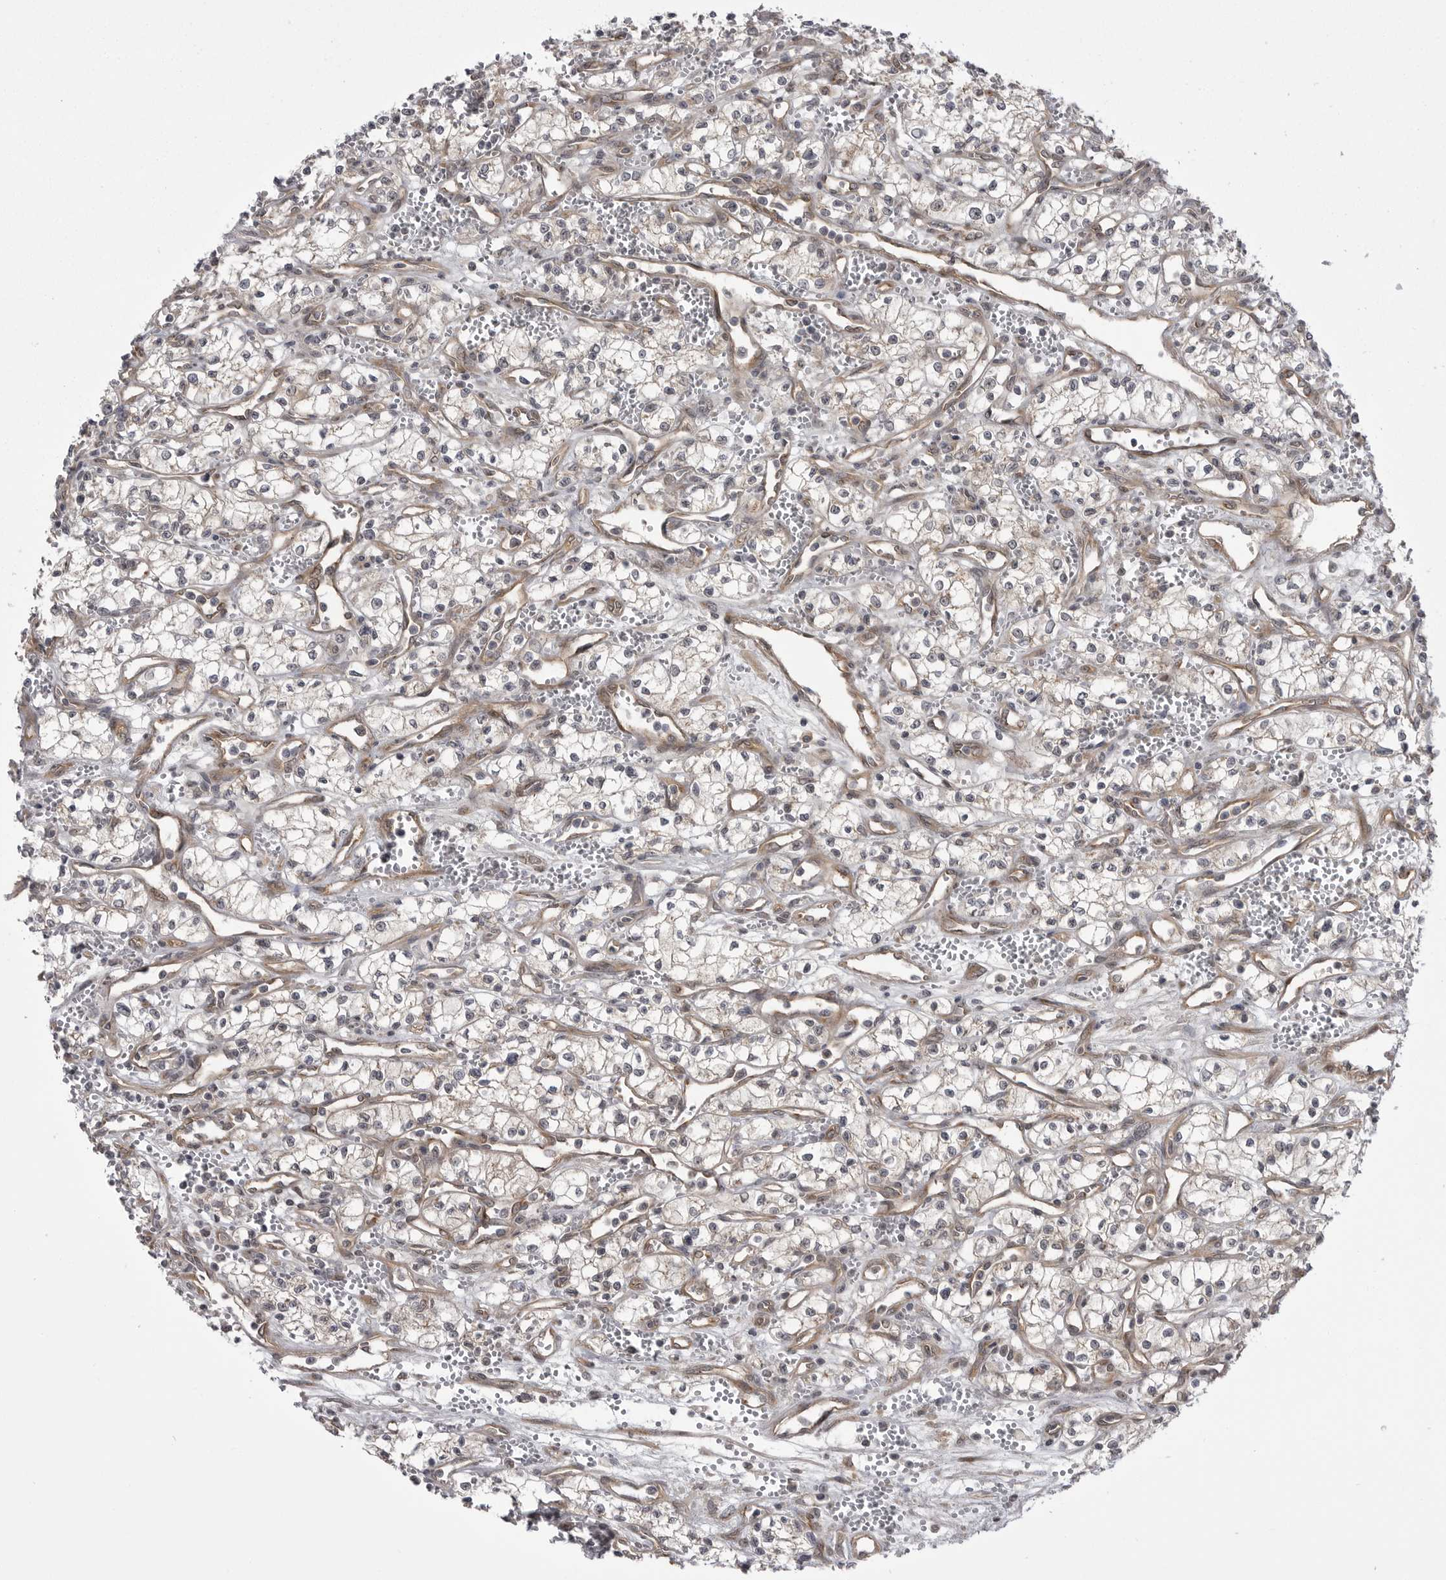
{"staining": {"intensity": "negative", "quantity": "none", "location": "none"}, "tissue": "renal cancer", "cell_type": "Tumor cells", "image_type": "cancer", "snomed": [{"axis": "morphology", "description": "Adenocarcinoma, NOS"}, {"axis": "topography", "description": "Kidney"}], "caption": "This is an immunohistochemistry (IHC) image of adenocarcinoma (renal). There is no positivity in tumor cells.", "gene": "PDCL", "patient": {"sex": "male", "age": 59}}